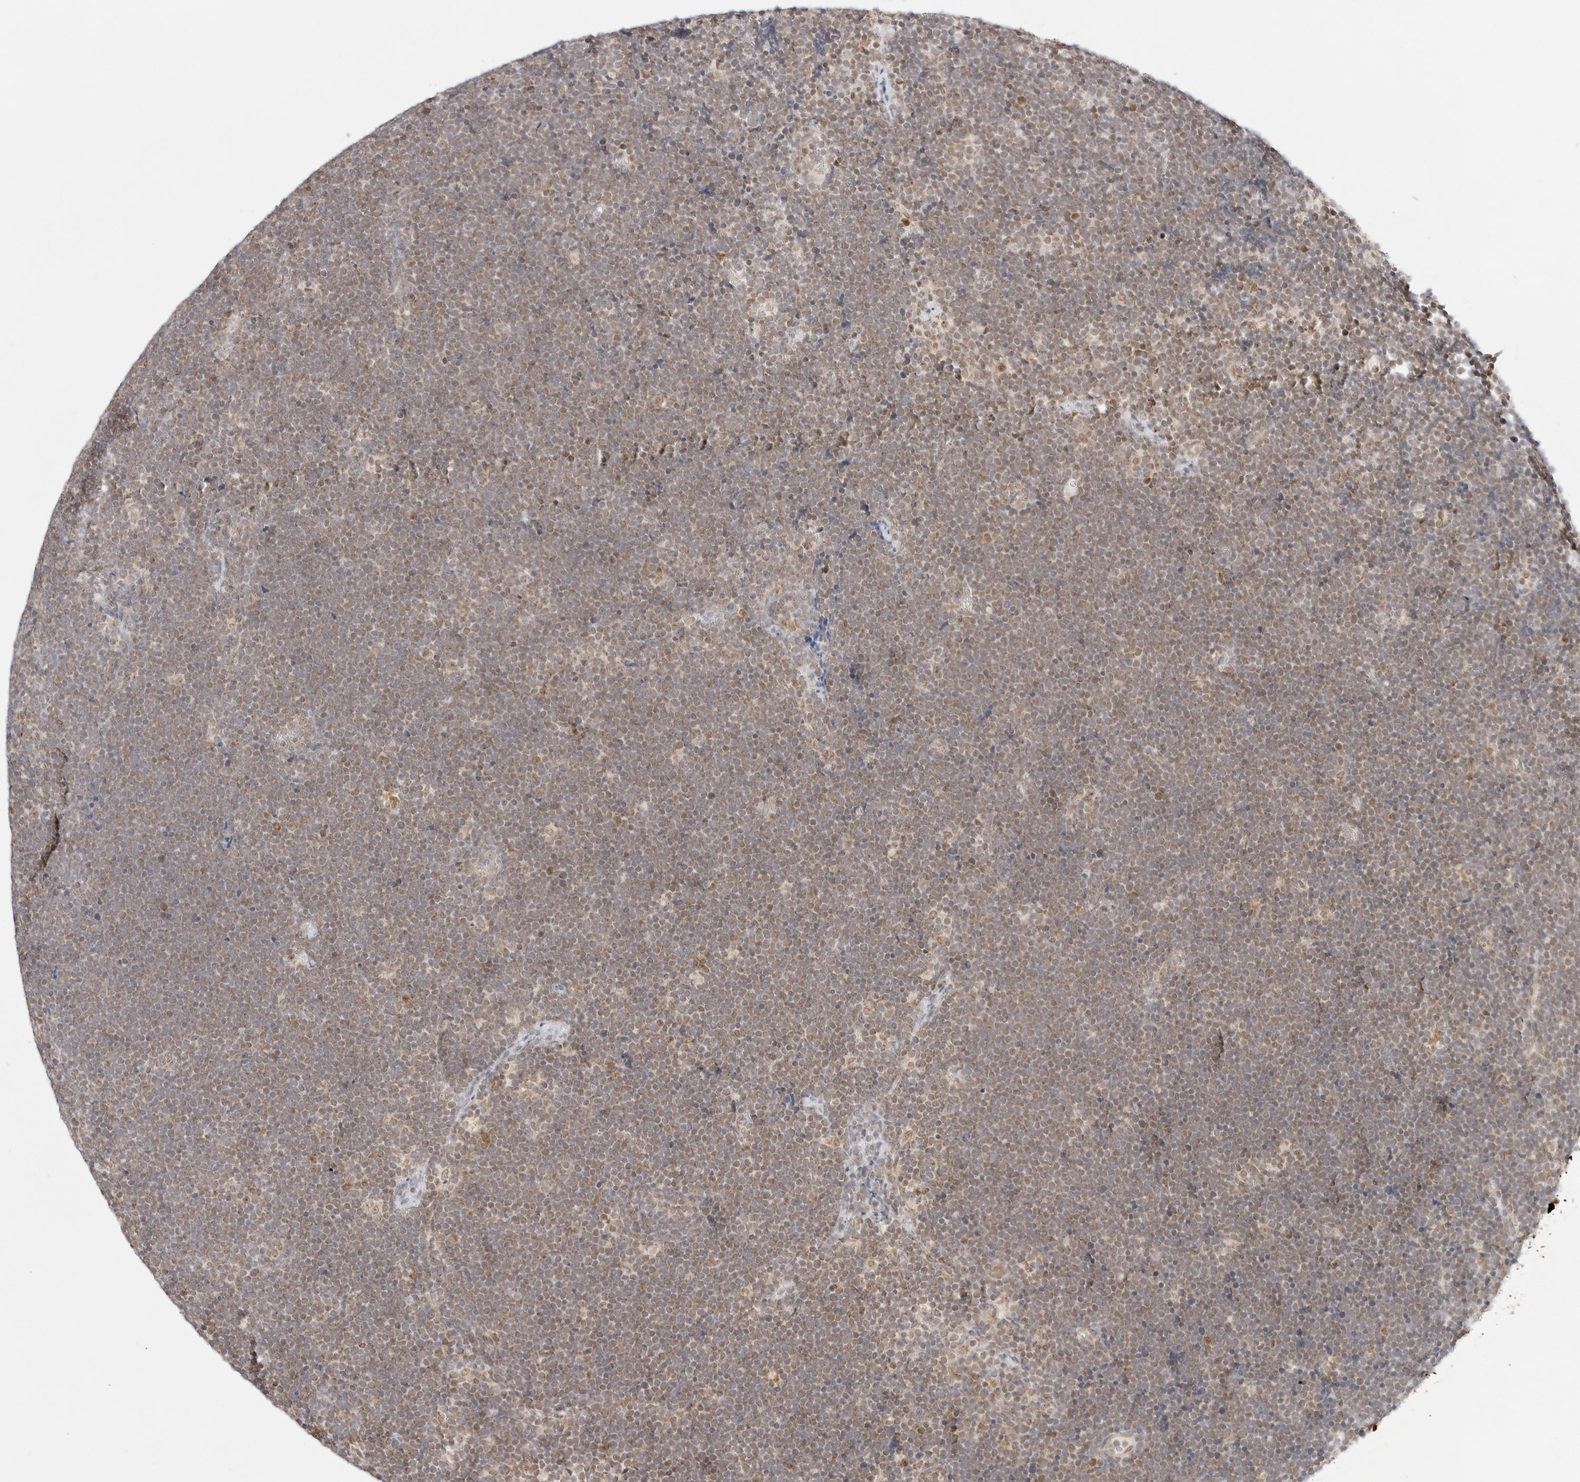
{"staining": {"intensity": "weak", "quantity": ">75%", "location": "nuclear"}, "tissue": "lymphoma", "cell_type": "Tumor cells", "image_type": "cancer", "snomed": [{"axis": "morphology", "description": "Malignant lymphoma, non-Hodgkin's type, High grade"}, {"axis": "topography", "description": "Lymph node"}], "caption": "High-grade malignant lymphoma, non-Hodgkin's type stained with immunohistochemistry demonstrates weak nuclear staining in about >75% of tumor cells.", "gene": "GORAB", "patient": {"sex": "male", "age": 13}}